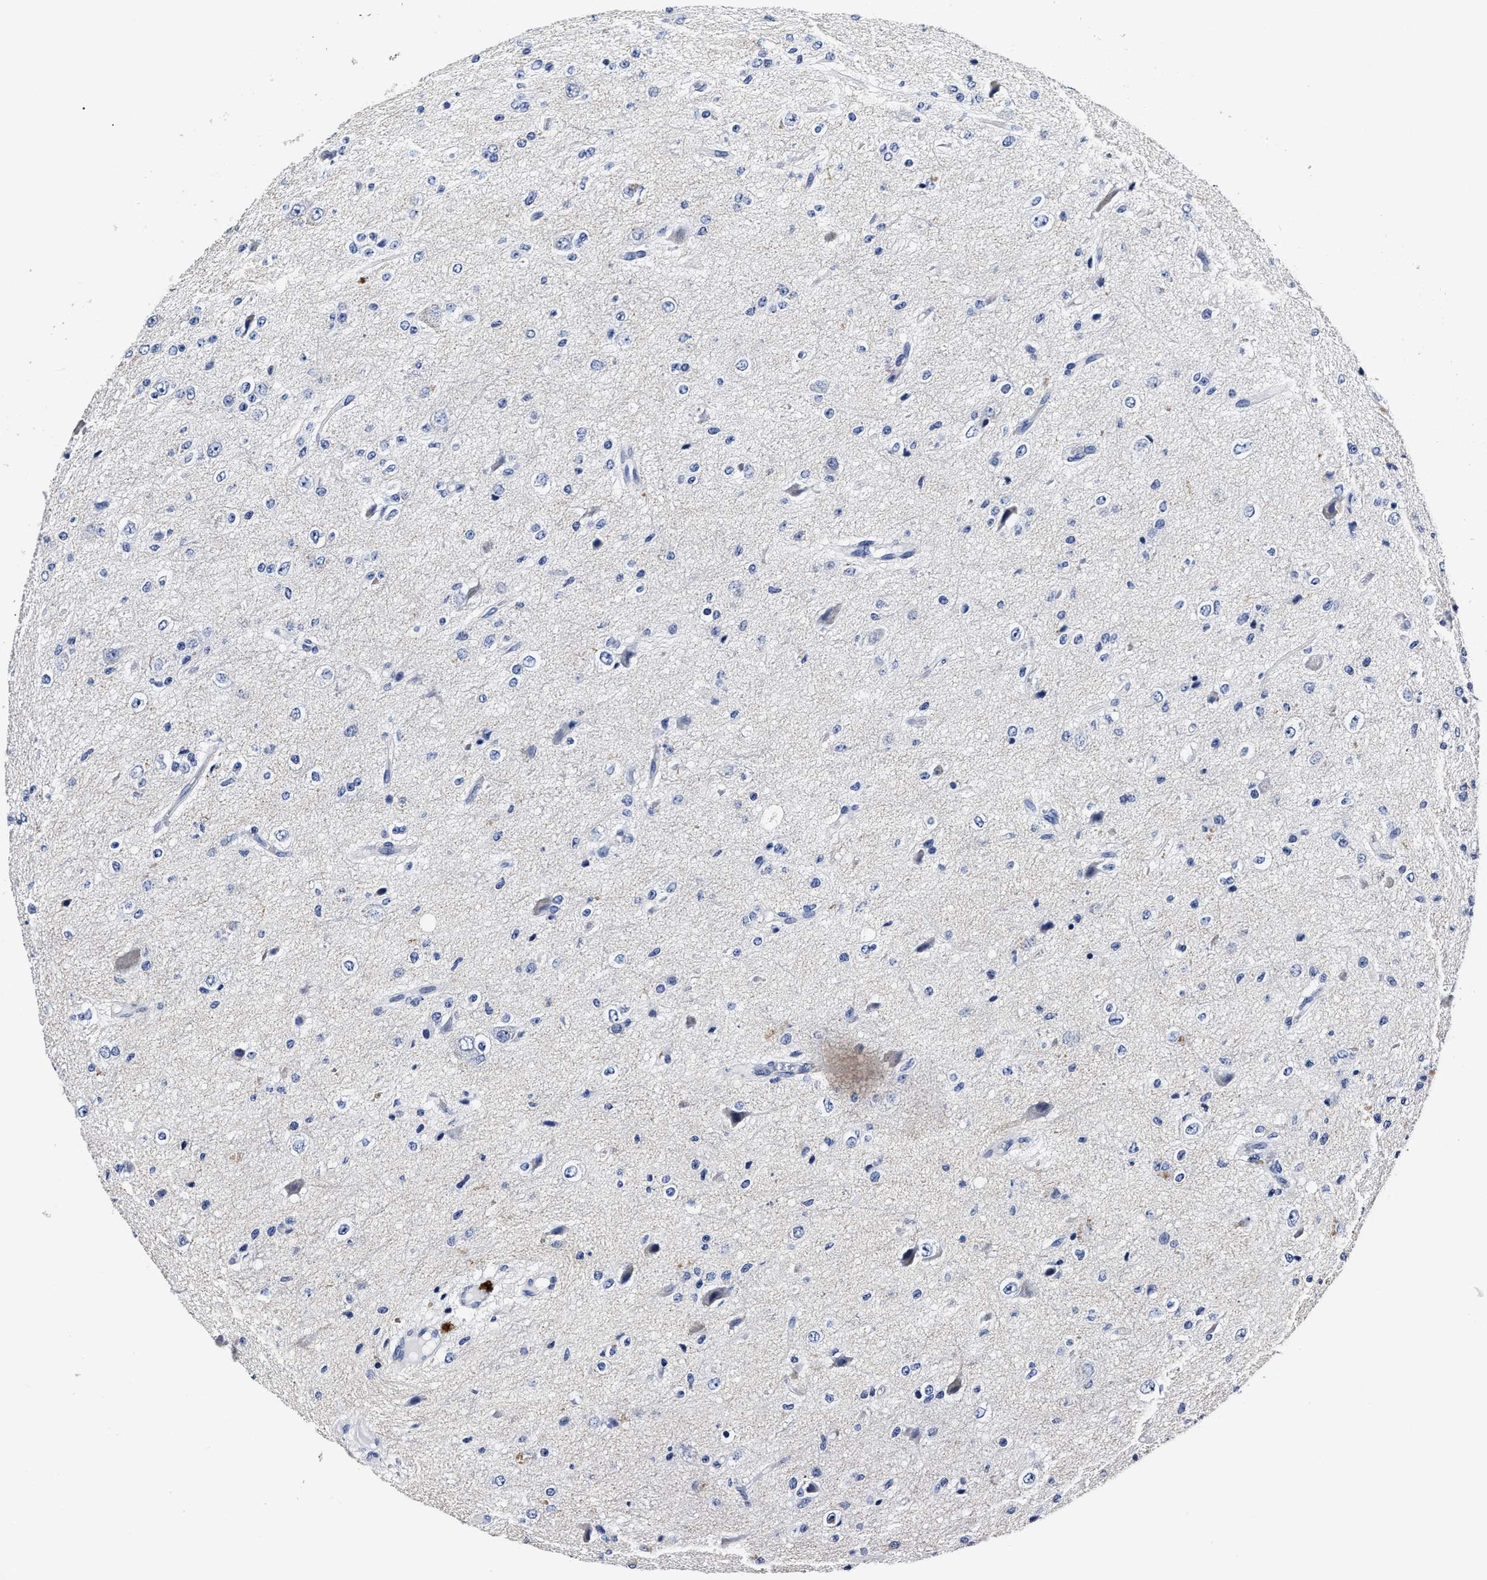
{"staining": {"intensity": "negative", "quantity": "none", "location": "none"}, "tissue": "glioma", "cell_type": "Tumor cells", "image_type": "cancer", "snomed": [{"axis": "morphology", "description": "Glioma, malignant, High grade"}, {"axis": "topography", "description": "pancreas cauda"}], "caption": "There is no significant expression in tumor cells of glioma.", "gene": "OLFML2A", "patient": {"sex": "male", "age": 60}}